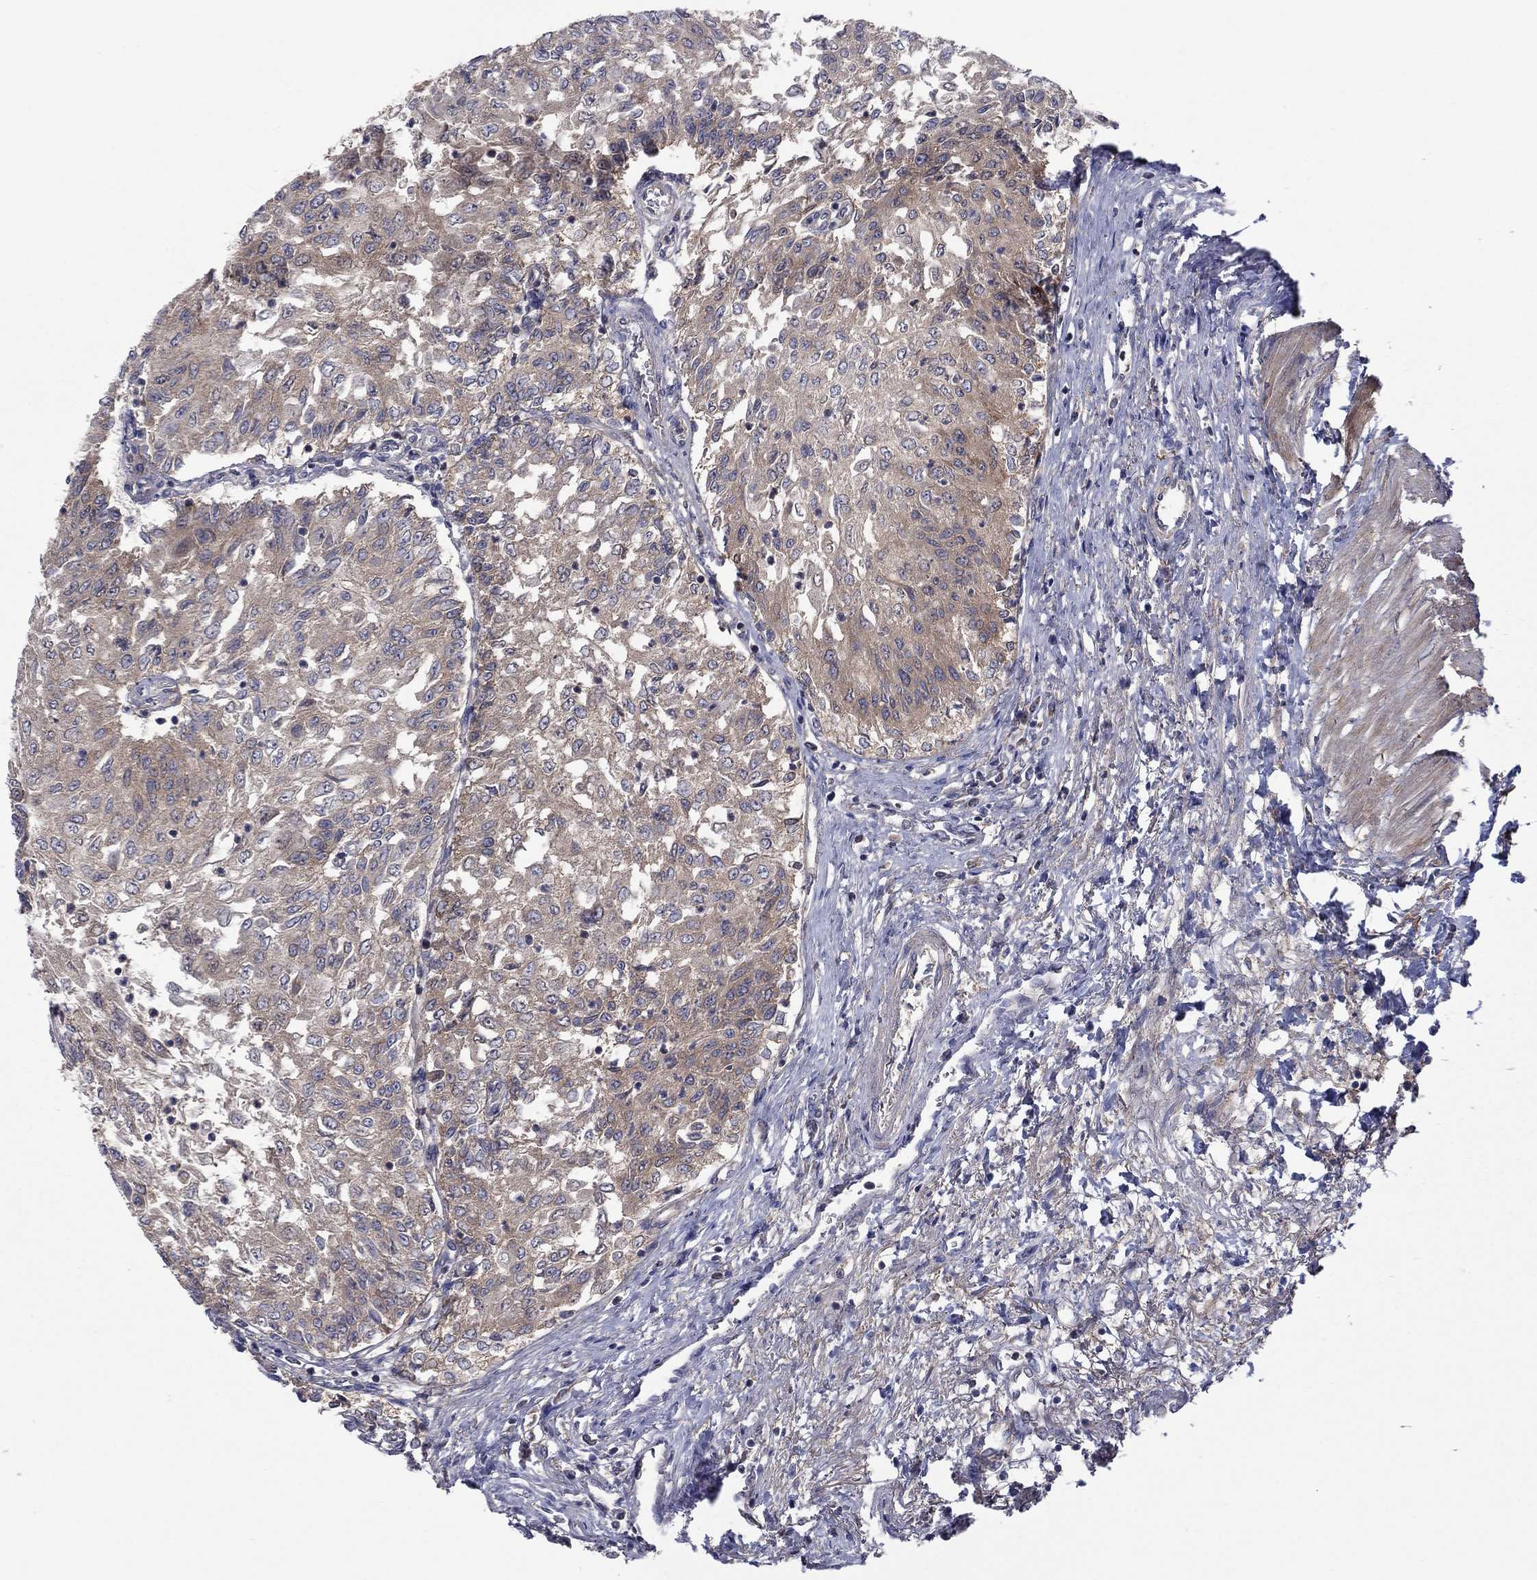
{"staining": {"intensity": "moderate", "quantity": "25%-75%", "location": "cytoplasmic/membranous"}, "tissue": "urothelial cancer", "cell_type": "Tumor cells", "image_type": "cancer", "snomed": [{"axis": "morphology", "description": "Urothelial carcinoma, Low grade"}, {"axis": "topography", "description": "Urinary bladder"}], "caption": "Immunohistochemistry (IHC) of human low-grade urothelial carcinoma demonstrates medium levels of moderate cytoplasmic/membranous expression in approximately 25%-75% of tumor cells.", "gene": "RNF123", "patient": {"sex": "male", "age": 78}}